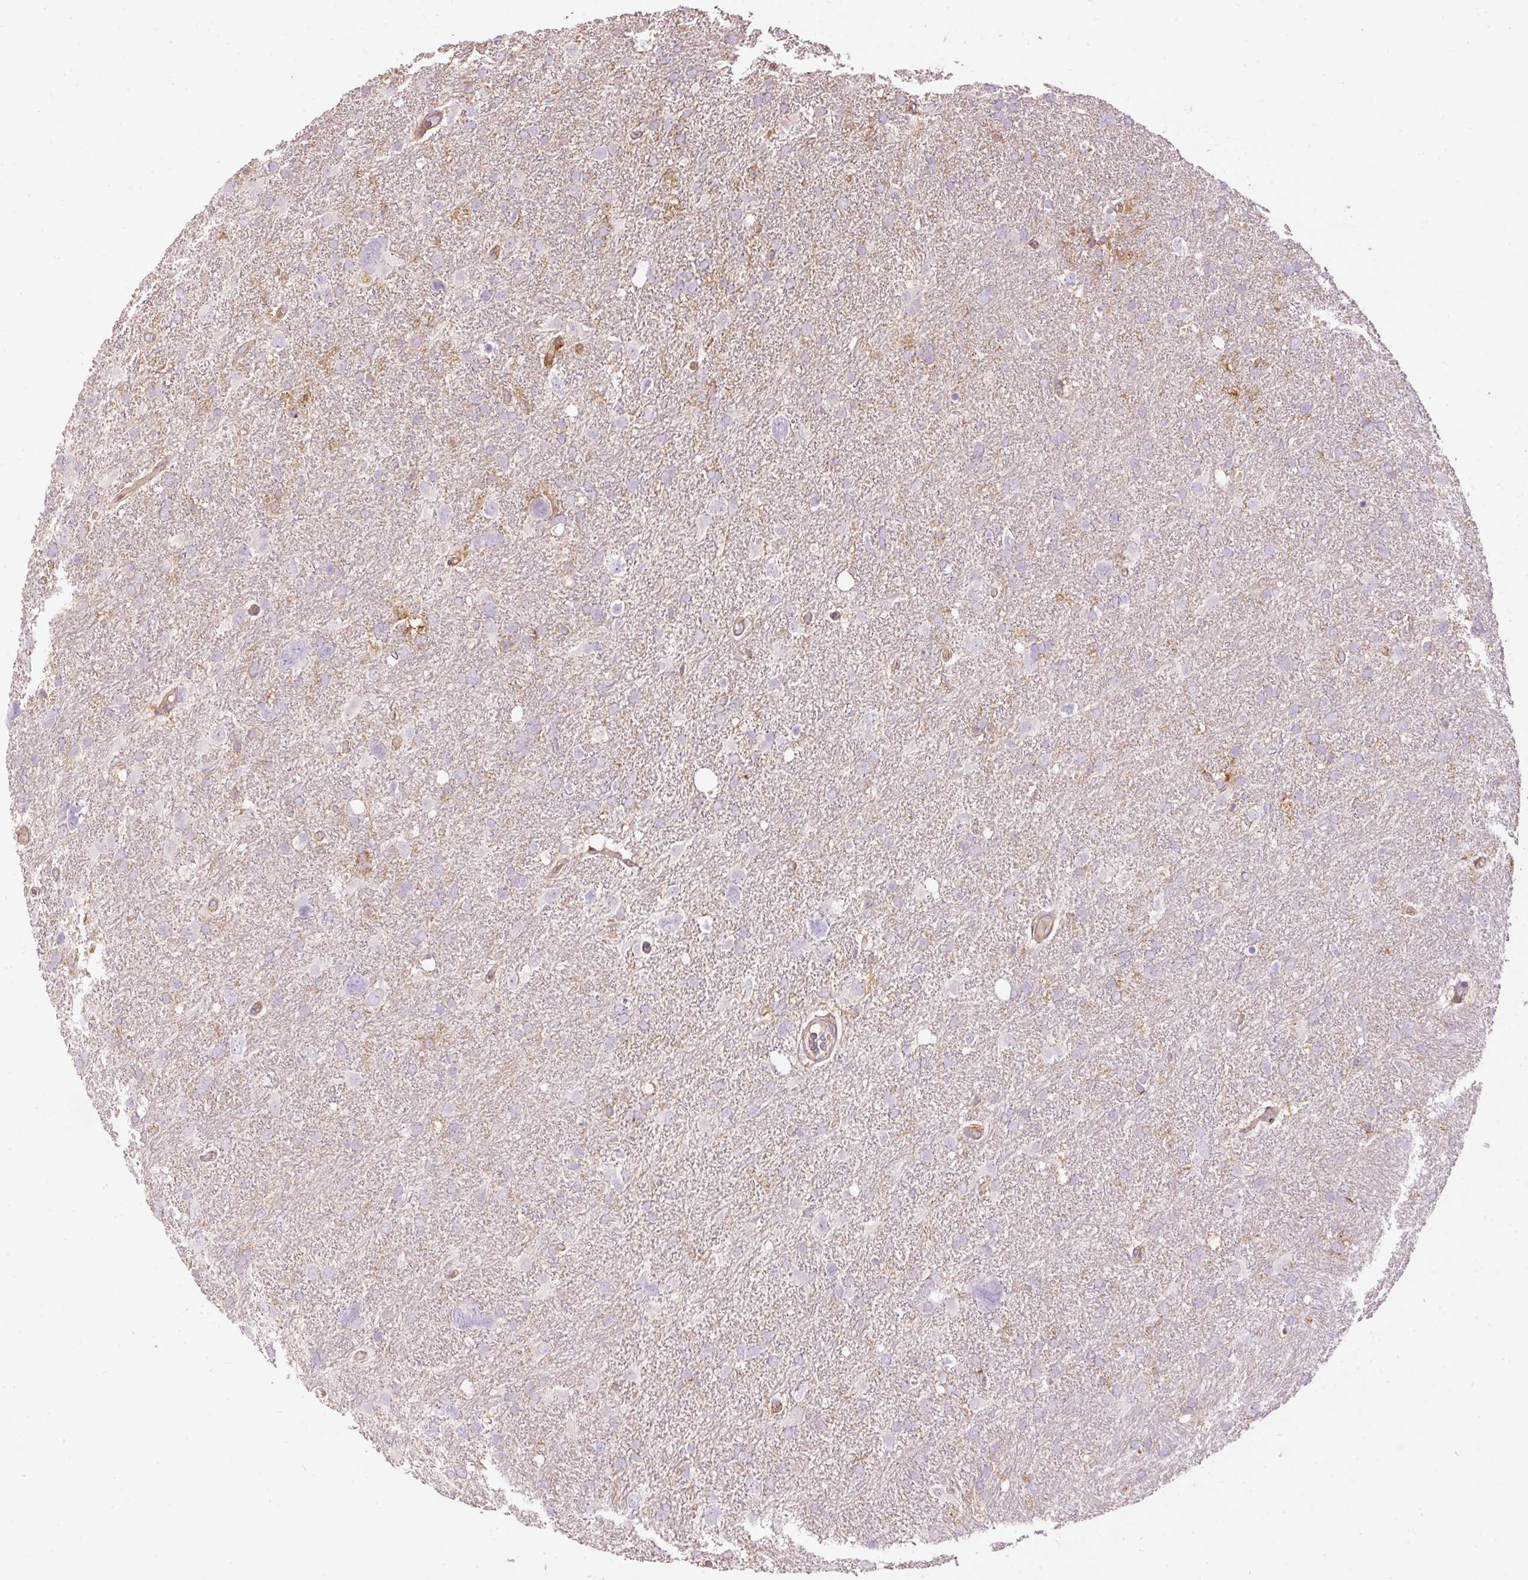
{"staining": {"intensity": "negative", "quantity": "none", "location": "none"}, "tissue": "glioma", "cell_type": "Tumor cells", "image_type": "cancer", "snomed": [{"axis": "morphology", "description": "Glioma, malignant, High grade"}, {"axis": "topography", "description": "Brain"}], "caption": "The micrograph shows no staining of tumor cells in malignant high-grade glioma.", "gene": "SIPA1", "patient": {"sex": "male", "age": 61}}